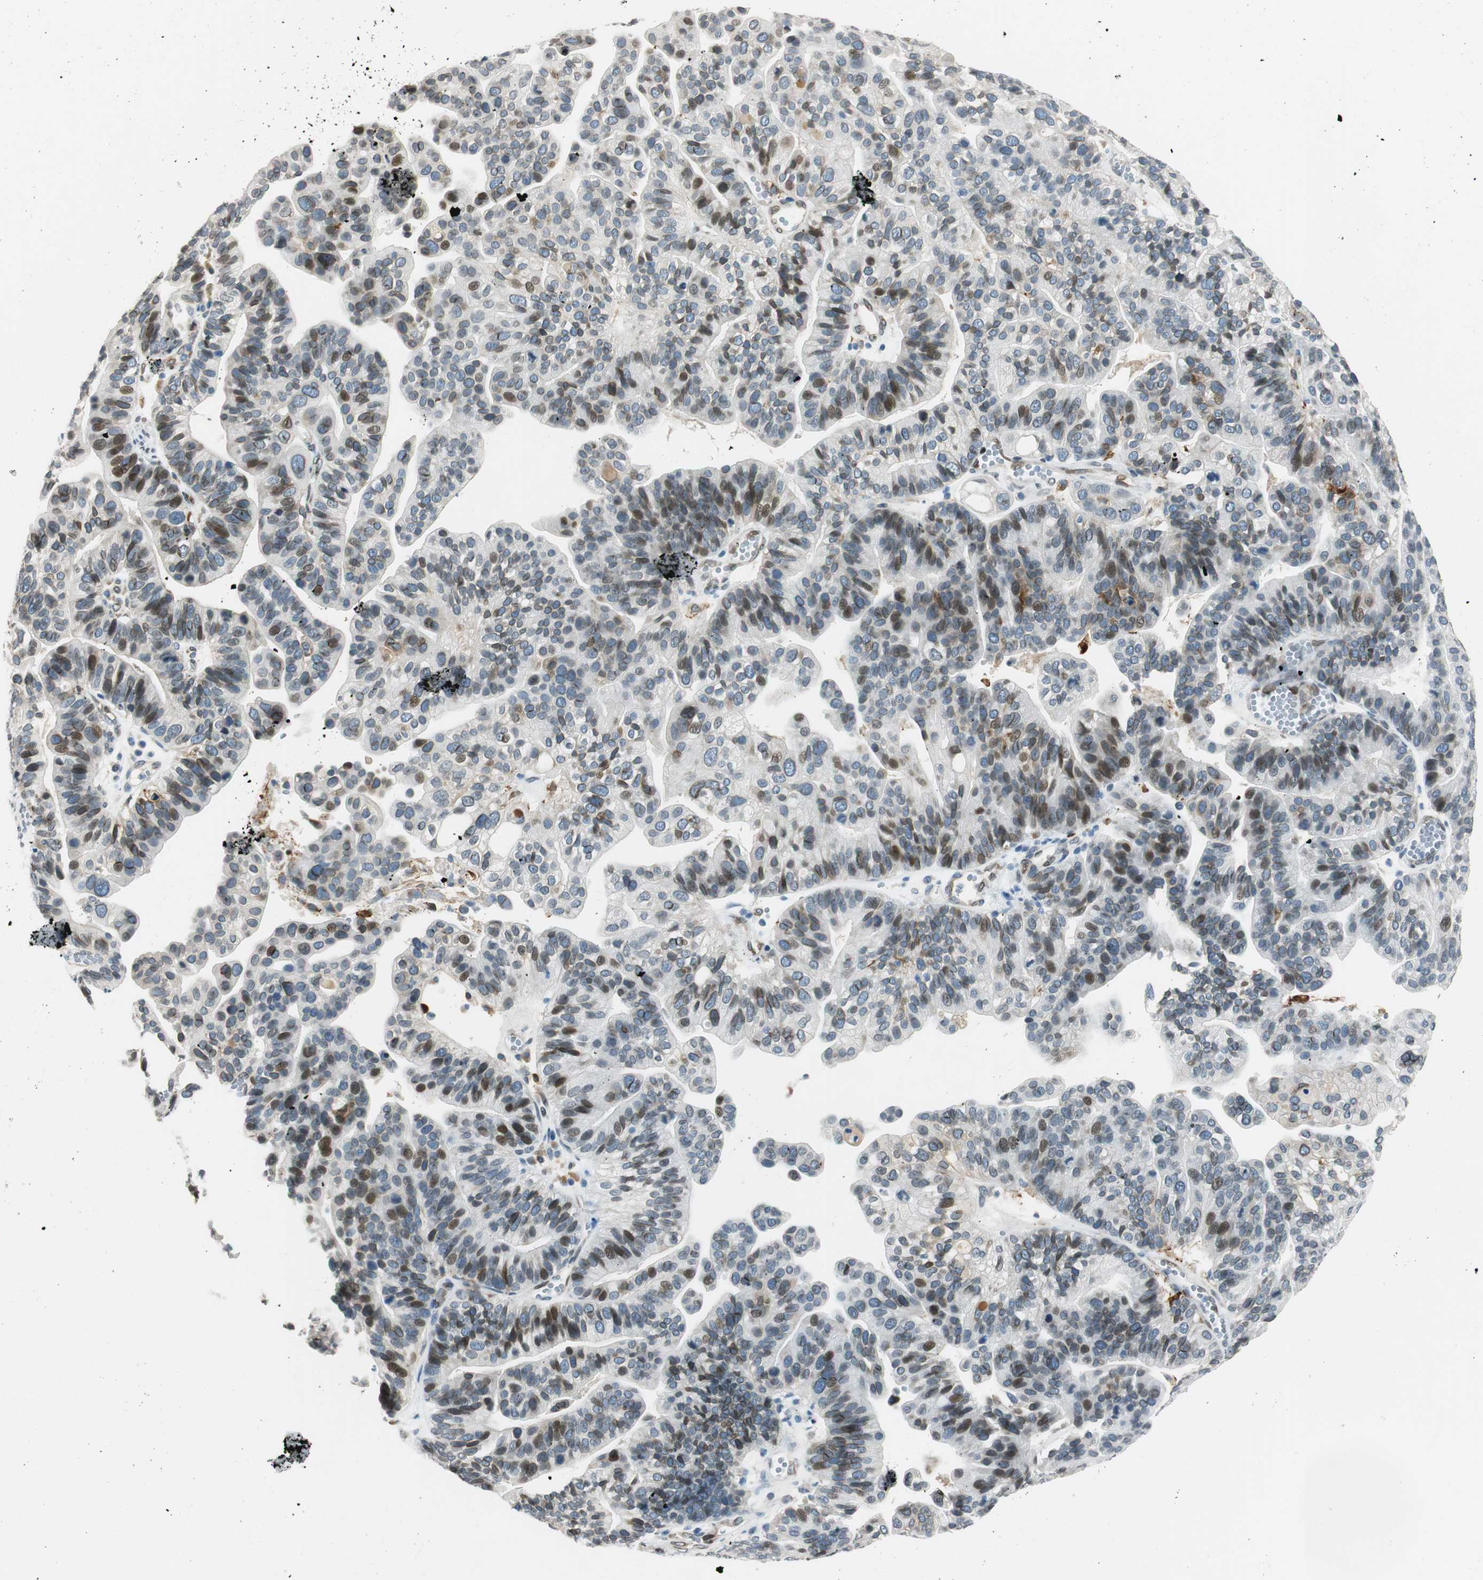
{"staining": {"intensity": "moderate", "quantity": "25%-75%", "location": "nuclear"}, "tissue": "ovarian cancer", "cell_type": "Tumor cells", "image_type": "cancer", "snomed": [{"axis": "morphology", "description": "Cystadenocarcinoma, serous, NOS"}, {"axis": "topography", "description": "Ovary"}], "caption": "Ovarian cancer (serous cystadenocarcinoma) stained with a brown dye shows moderate nuclear positive positivity in approximately 25%-75% of tumor cells.", "gene": "TMEM260", "patient": {"sex": "female", "age": 56}}